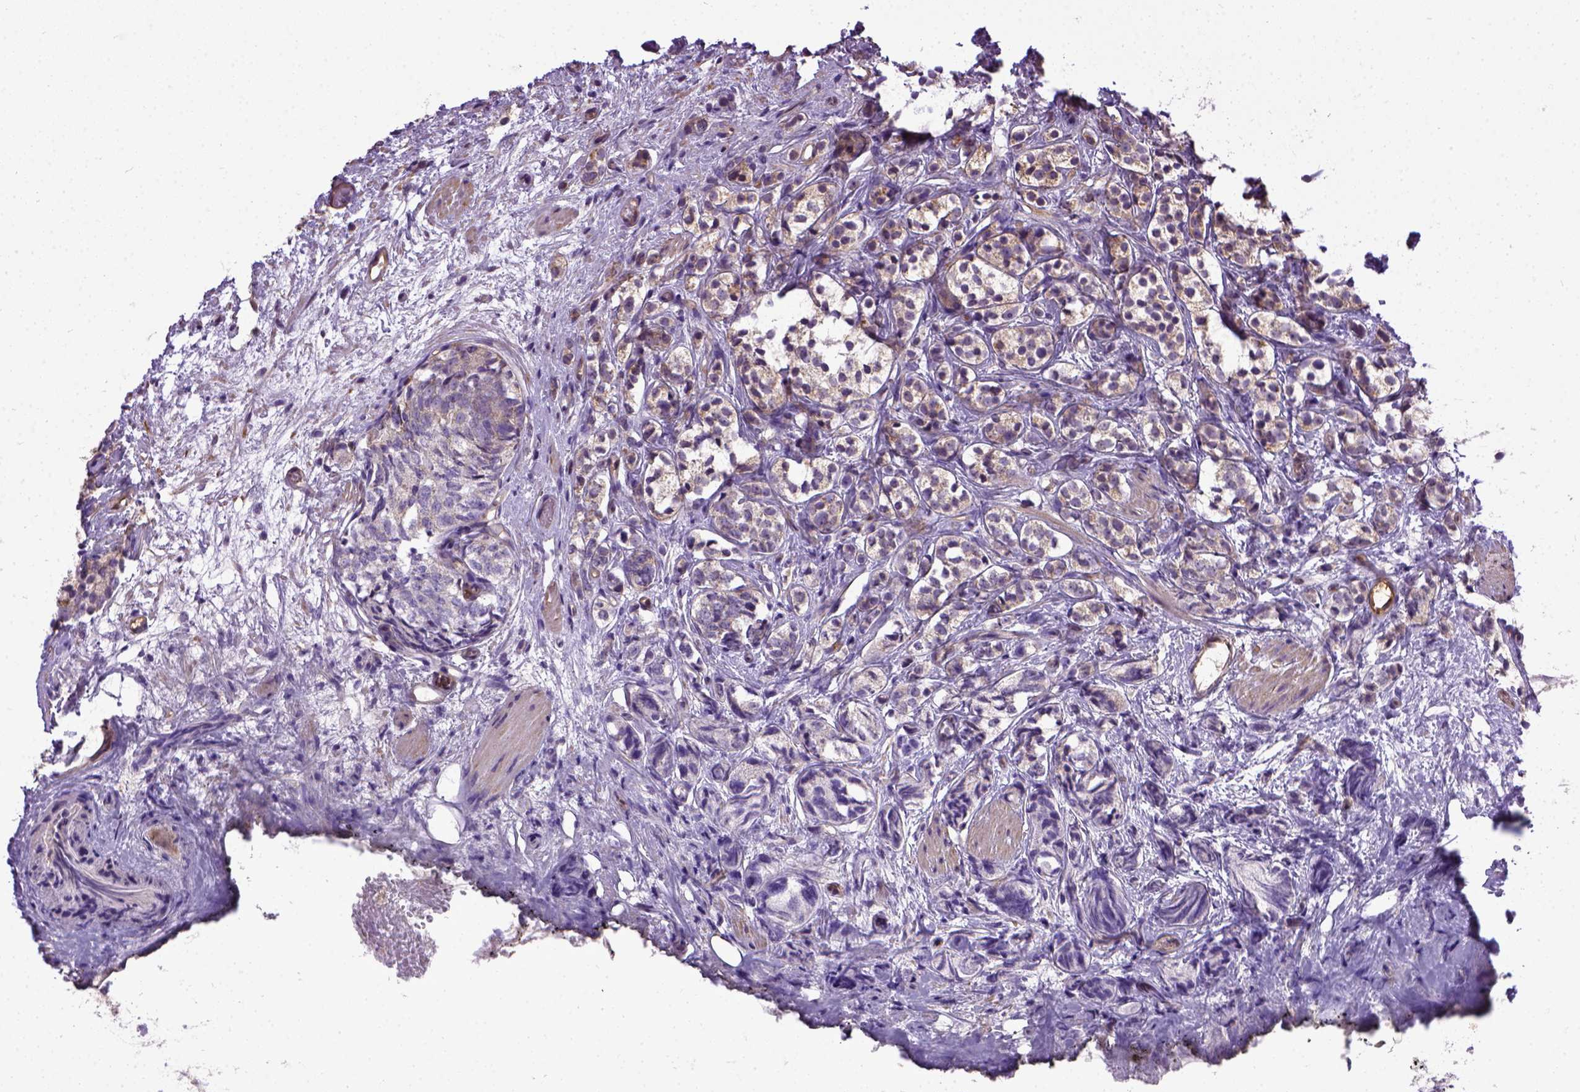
{"staining": {"intensity": "weak", "quantity": "25%-75%", "location": "cytoplasmic/membranous"}, "tissue": "prostate cancer", "cell_type": "Tumor cells", "image_type": "cancer", "snomed": [{"axis": "morphology", "description": "Adenocarcinoma, High grade"}, {"axis": "topography", "description": "Prostate"}], "caption": "Immunohistochemistry staining of adenocarcinoma (high-grade) (prostate), which demonstrates low levels of weak cytoplasmic/membranous positivity in approximately 25%-75% of tumor cells indicating weak cytoplasmic/membranous protein staining. The staining was performed using DAB (3,3'-diaminobenzidine) (brown) for protein detection and nuclei were counterstained in hematoxylin (blue).", "gene": "ENG", "patient": {"sex": "male", "age": 53}}